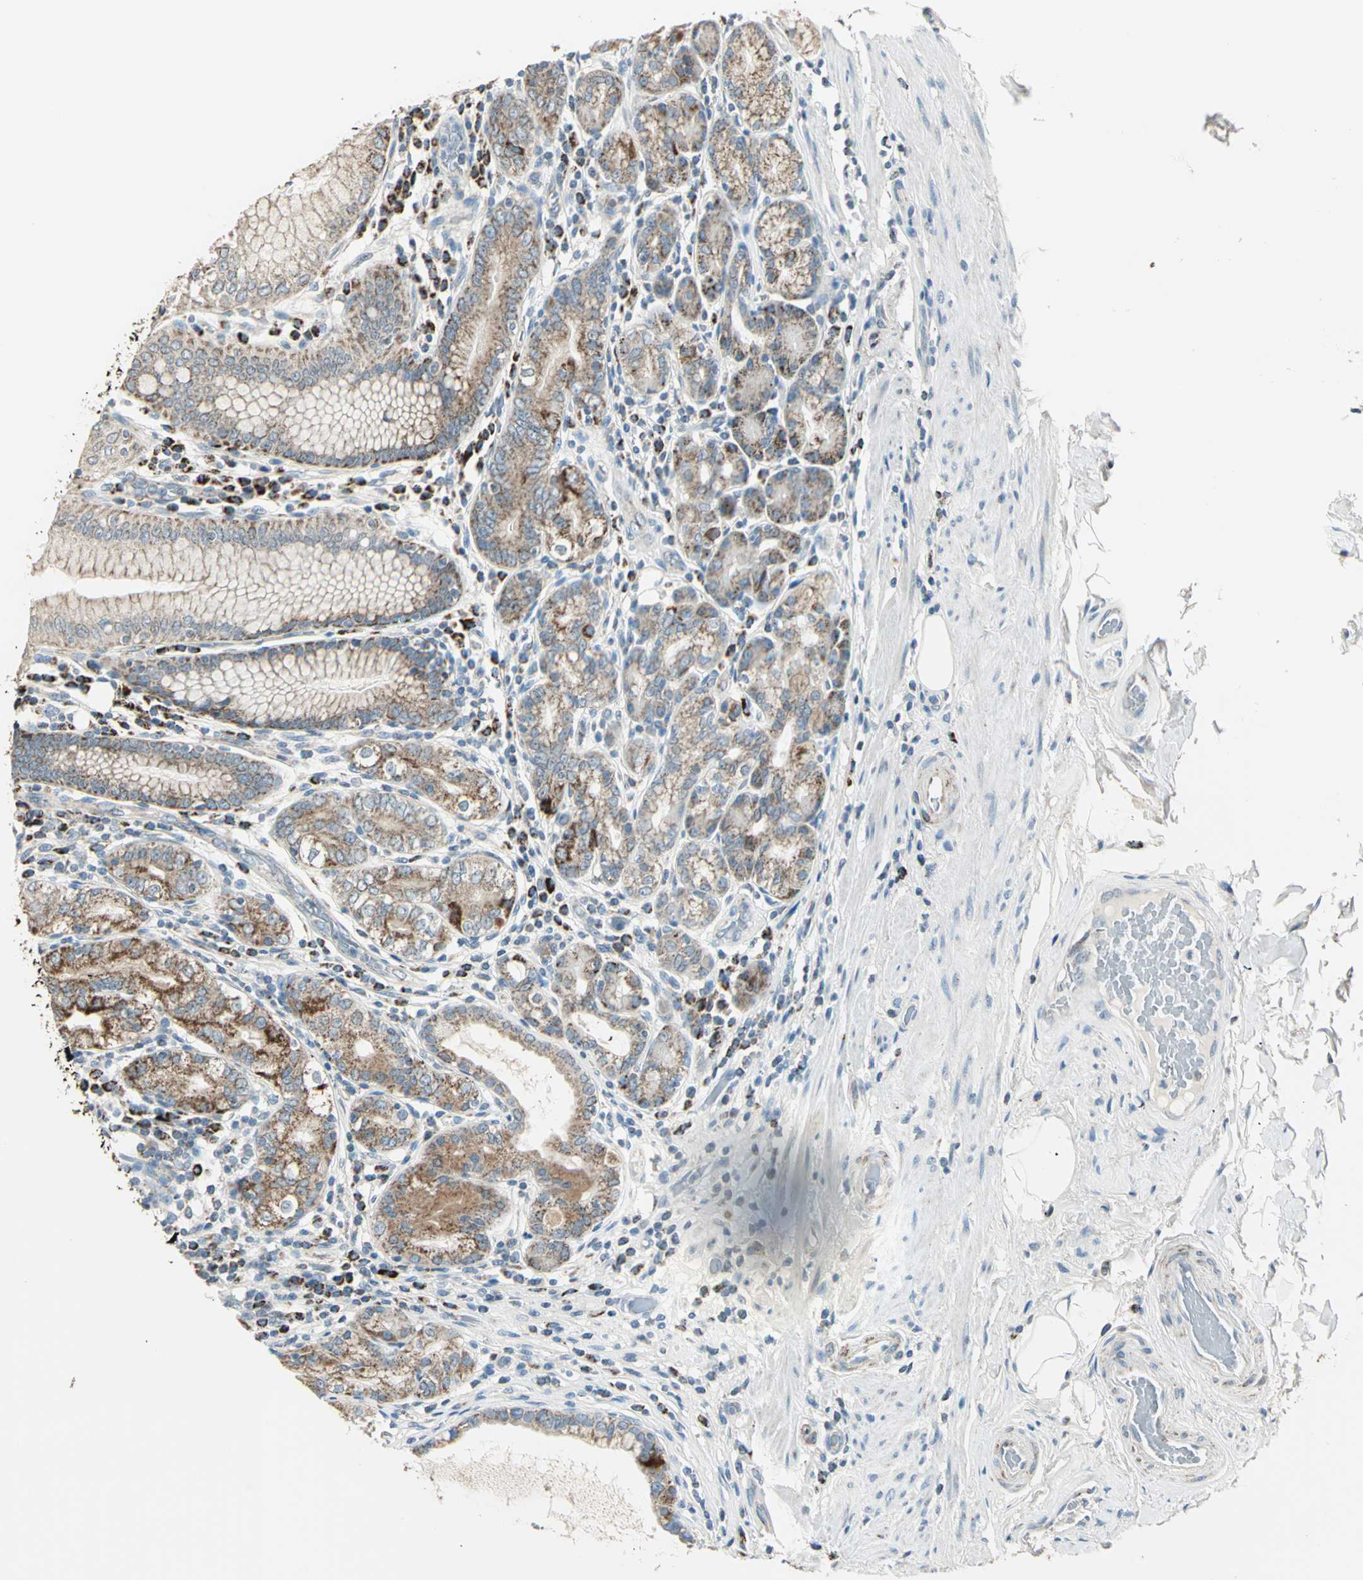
{"staining": {"intensity": "strong", "quantity": "25%-75%", "location": "cytoplasmic/membranous"}, "tissue": "stomach", "cell_type": "Glandular cells", "image_type": "normal", "snomed": [{"axis": "morphology", "description": "Normal tissue, NOS"}, {"axis": "topography", "description": "Stomach, lower"}], "caption": "Glandular cells display high levels of strong cytoplasmic/membranous positivity in approximately 25%-75% of cells in normal stomach.", "gene": "ACADM", "patient": {"sex": "female", "age": 76}}